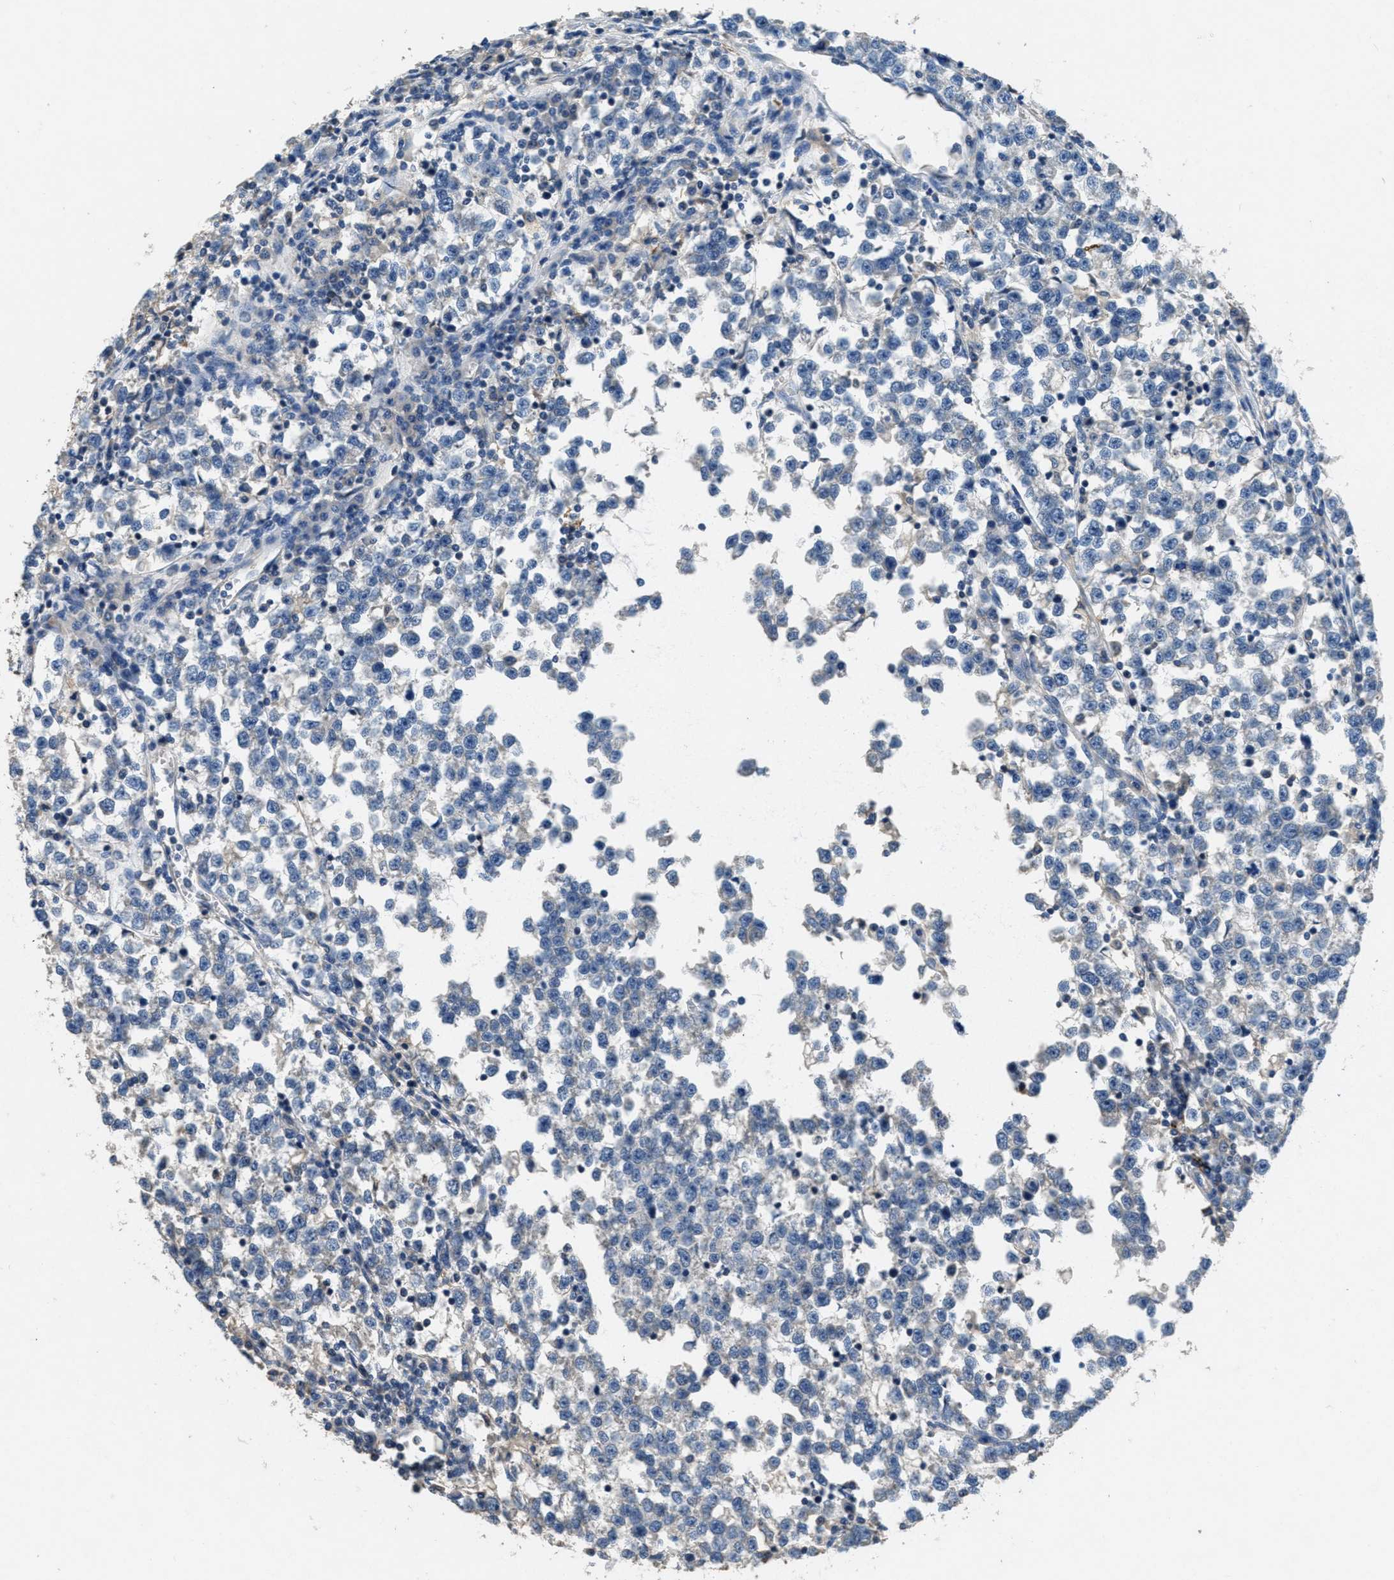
{"staining": {"intensity": "negative", "quantity": "none", "location": "none"}, "tissue": "testis cancer", "cell_type": "Tumor cells", "image_type": "cancer", "snomed": [{"axis": "morphology", "description": "Normal tissue, NOS"}, {"axis": "morphology", "description": "Seminoma, NOS"}, {"axis": "topography", "description": "Testis"}], "caption": "There is no significant expression in tumor cells of testis cancer.", "gene": "DGKE", "patient": {"sex": "male", "age": 43}}